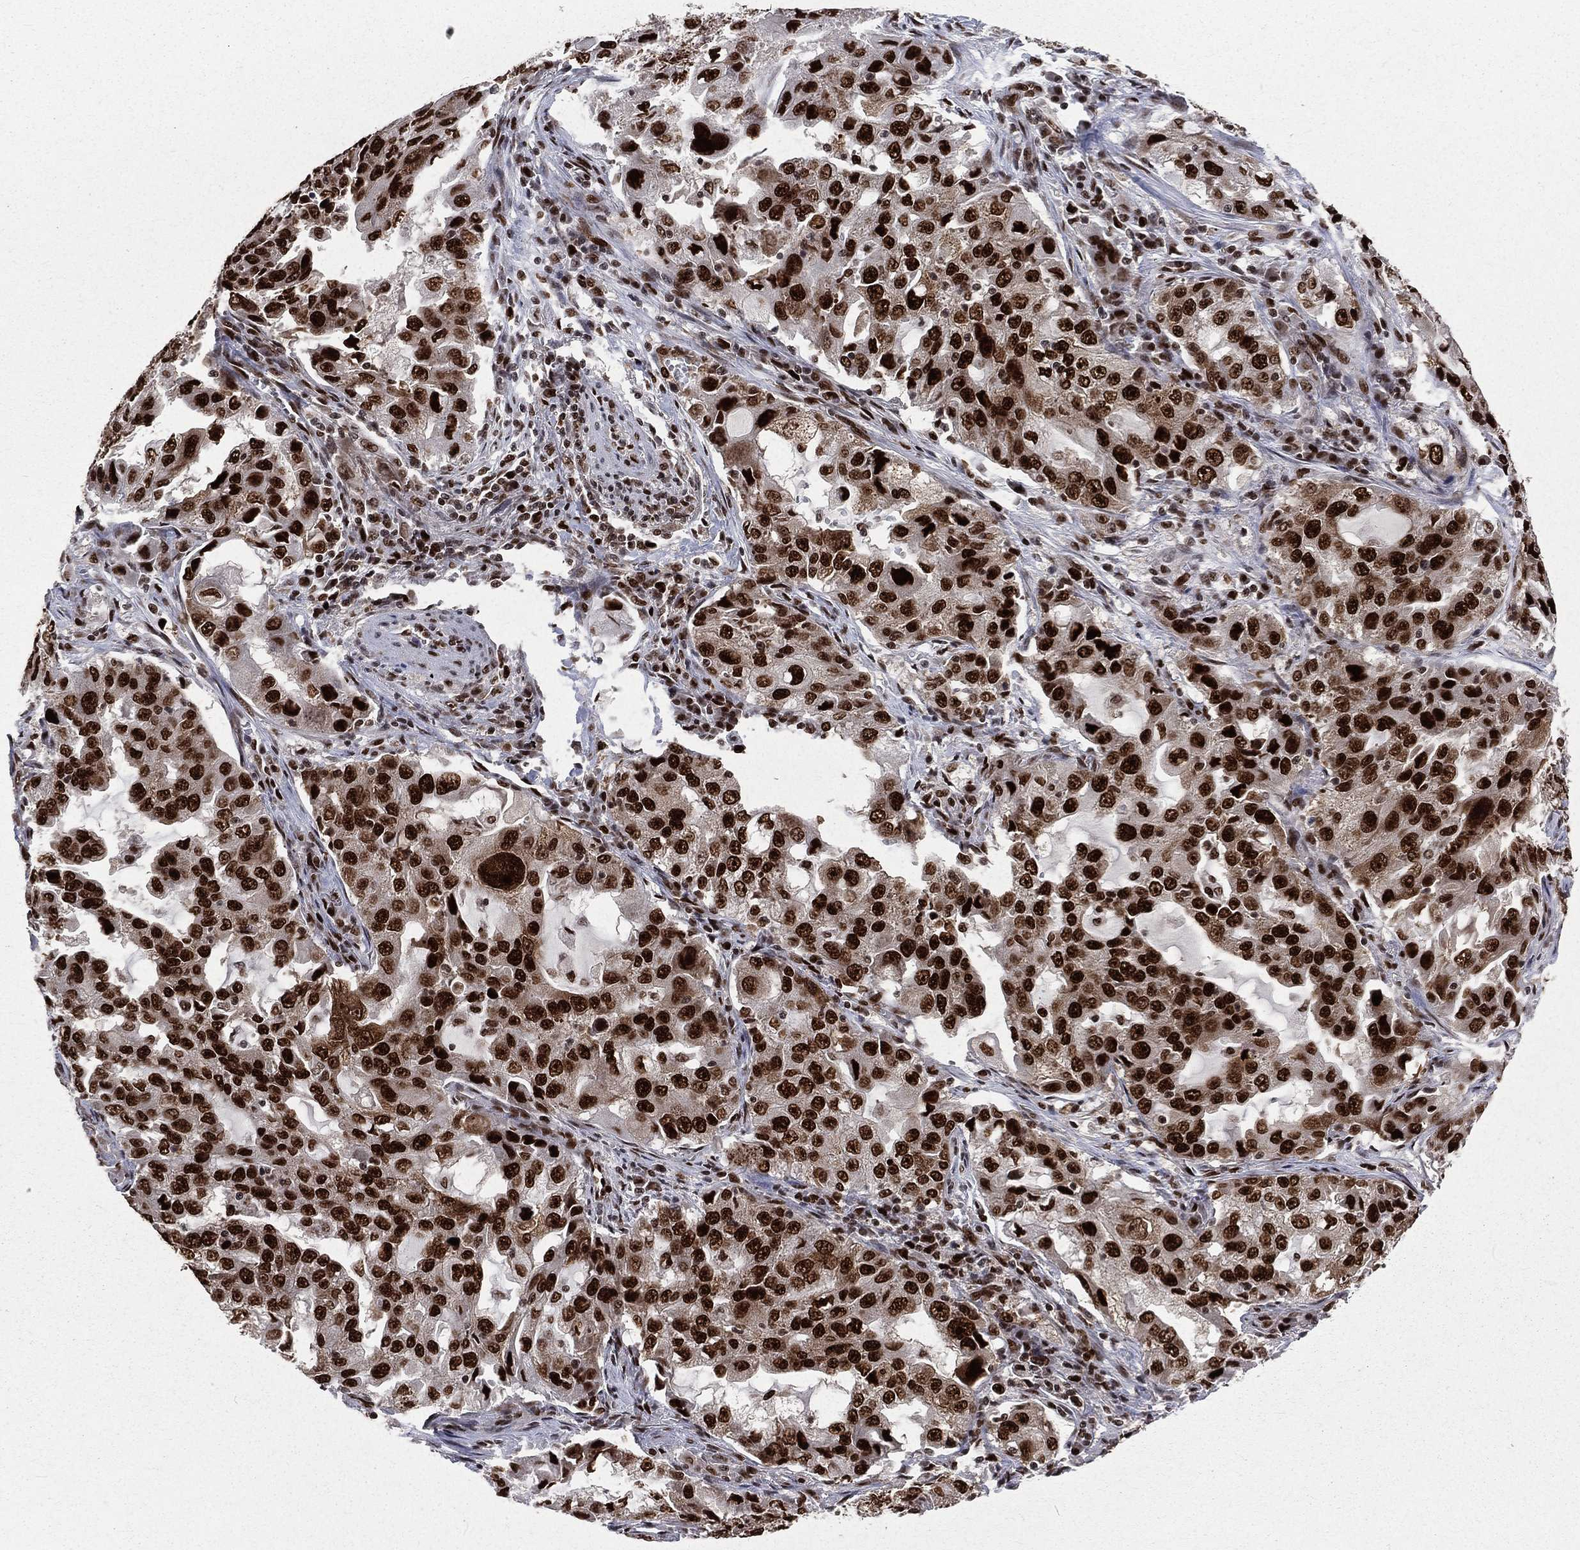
{"staining": {"intensity": "strong", "quantity": ">75%", "location": "nuclear"}, "tissue": "lung cancer", "cell_type": "Tumor cells", "image_type": "cancer", "snomed": [{"axis": "morphology", "description": "Adenocarcinoma, NOS"}, {"axis": "topography", "description": "Lung"}], "caption": "Immunohistochemical staining of human lung adenocarcinoma demonstrates strong nuclear protein expression in about >75% of tumor cells.", "gene": "POLB", "patient": {"sex": "female", "age": 61}}